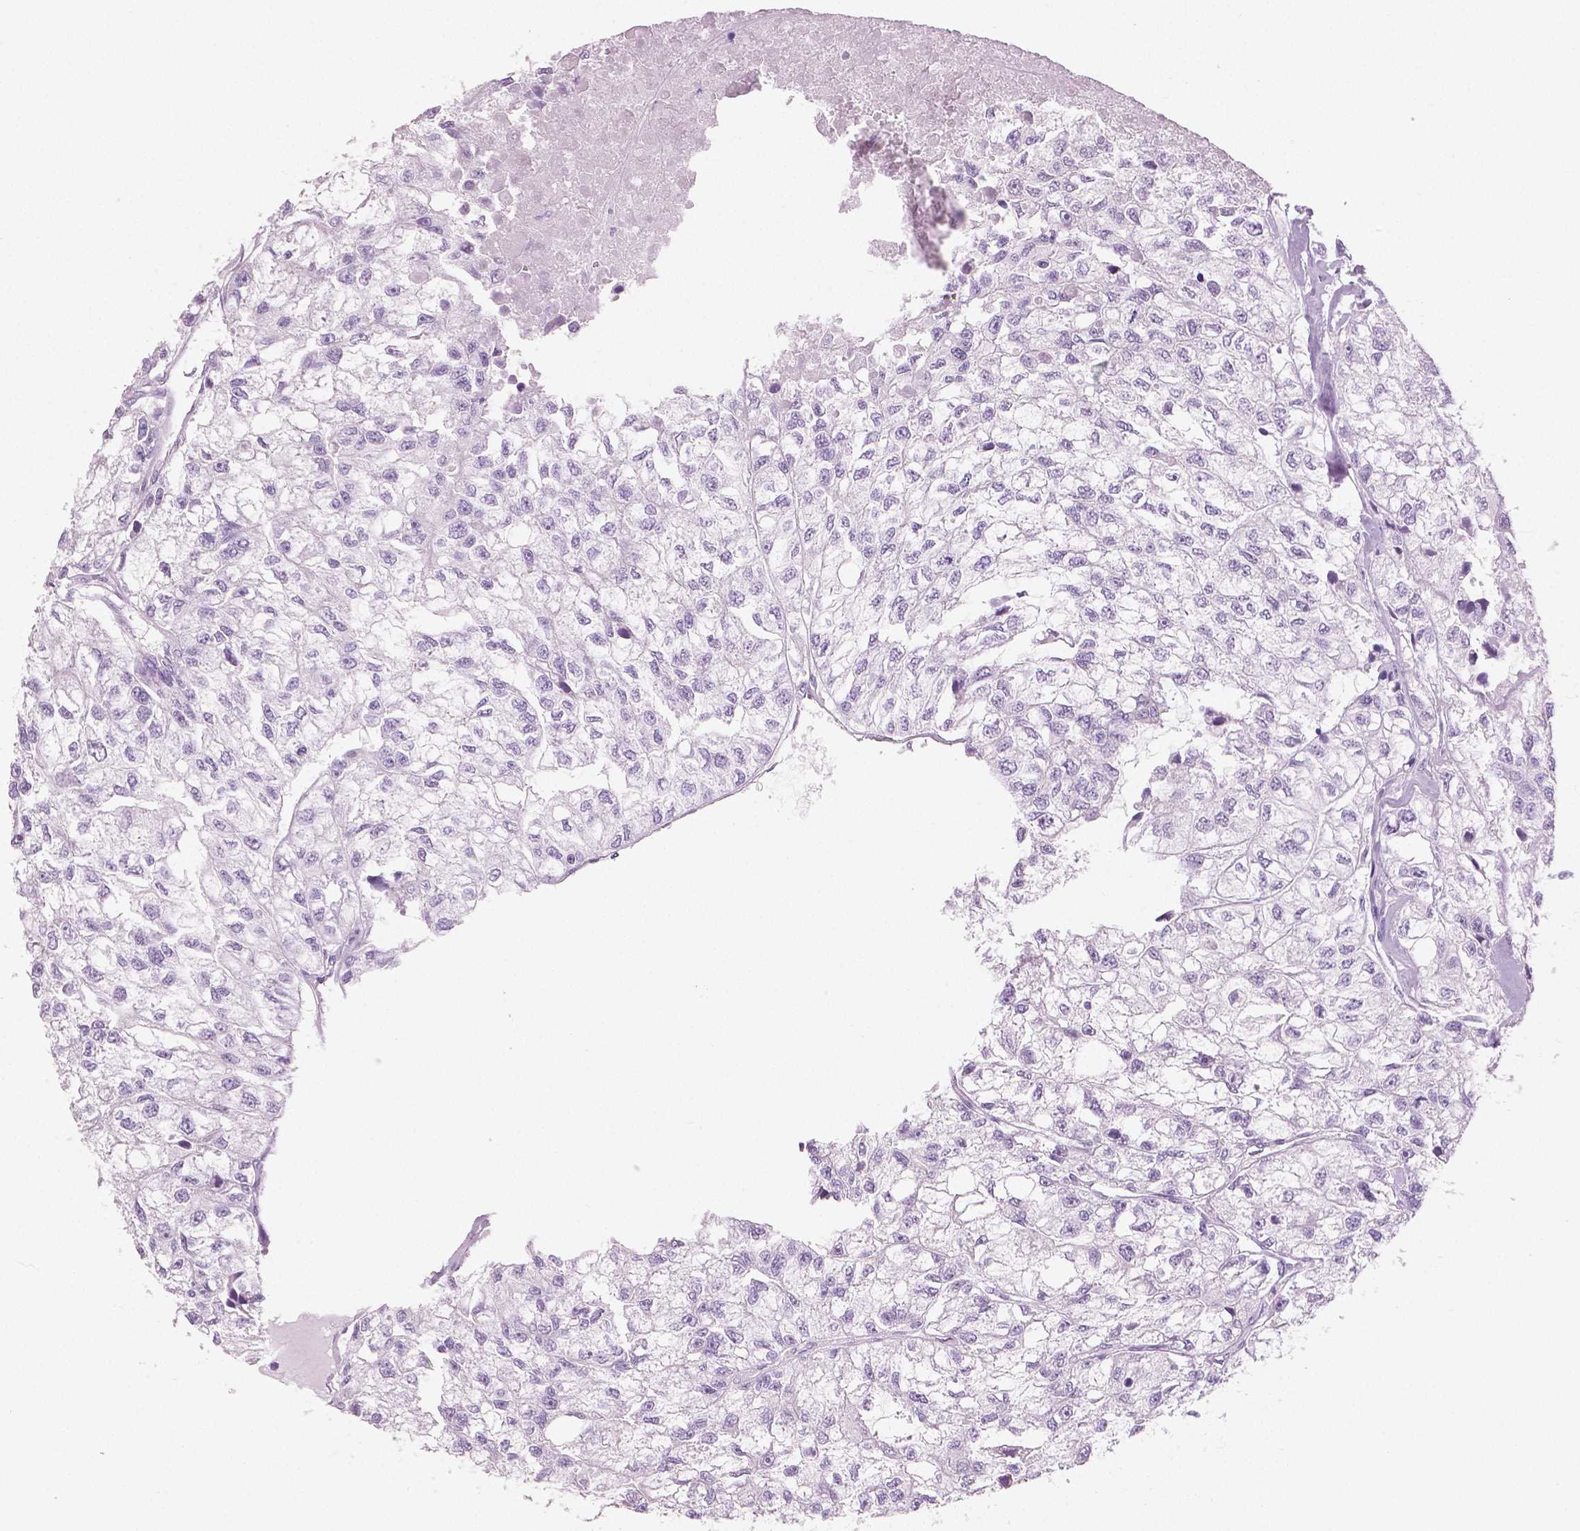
{"staining": {"intensity": "negative", "quantity": "none", "location": "none"}, "tissue": "renal cancer", "cell_type": "Tumor cells", "image_type": "cancer", "snomed": [{"axis": "morphology", "description": "Adenocarcinoma, NOS"}, {"axis": "topography", "description": "Kidney"}], "caption": "The immunohistochemistry photomicrograph has no significant positivity in tumor cells of adenocarcinoma (renal) tissue.", "gene": "PLIN4", "patient": {"sex": "male", "age": 56}}